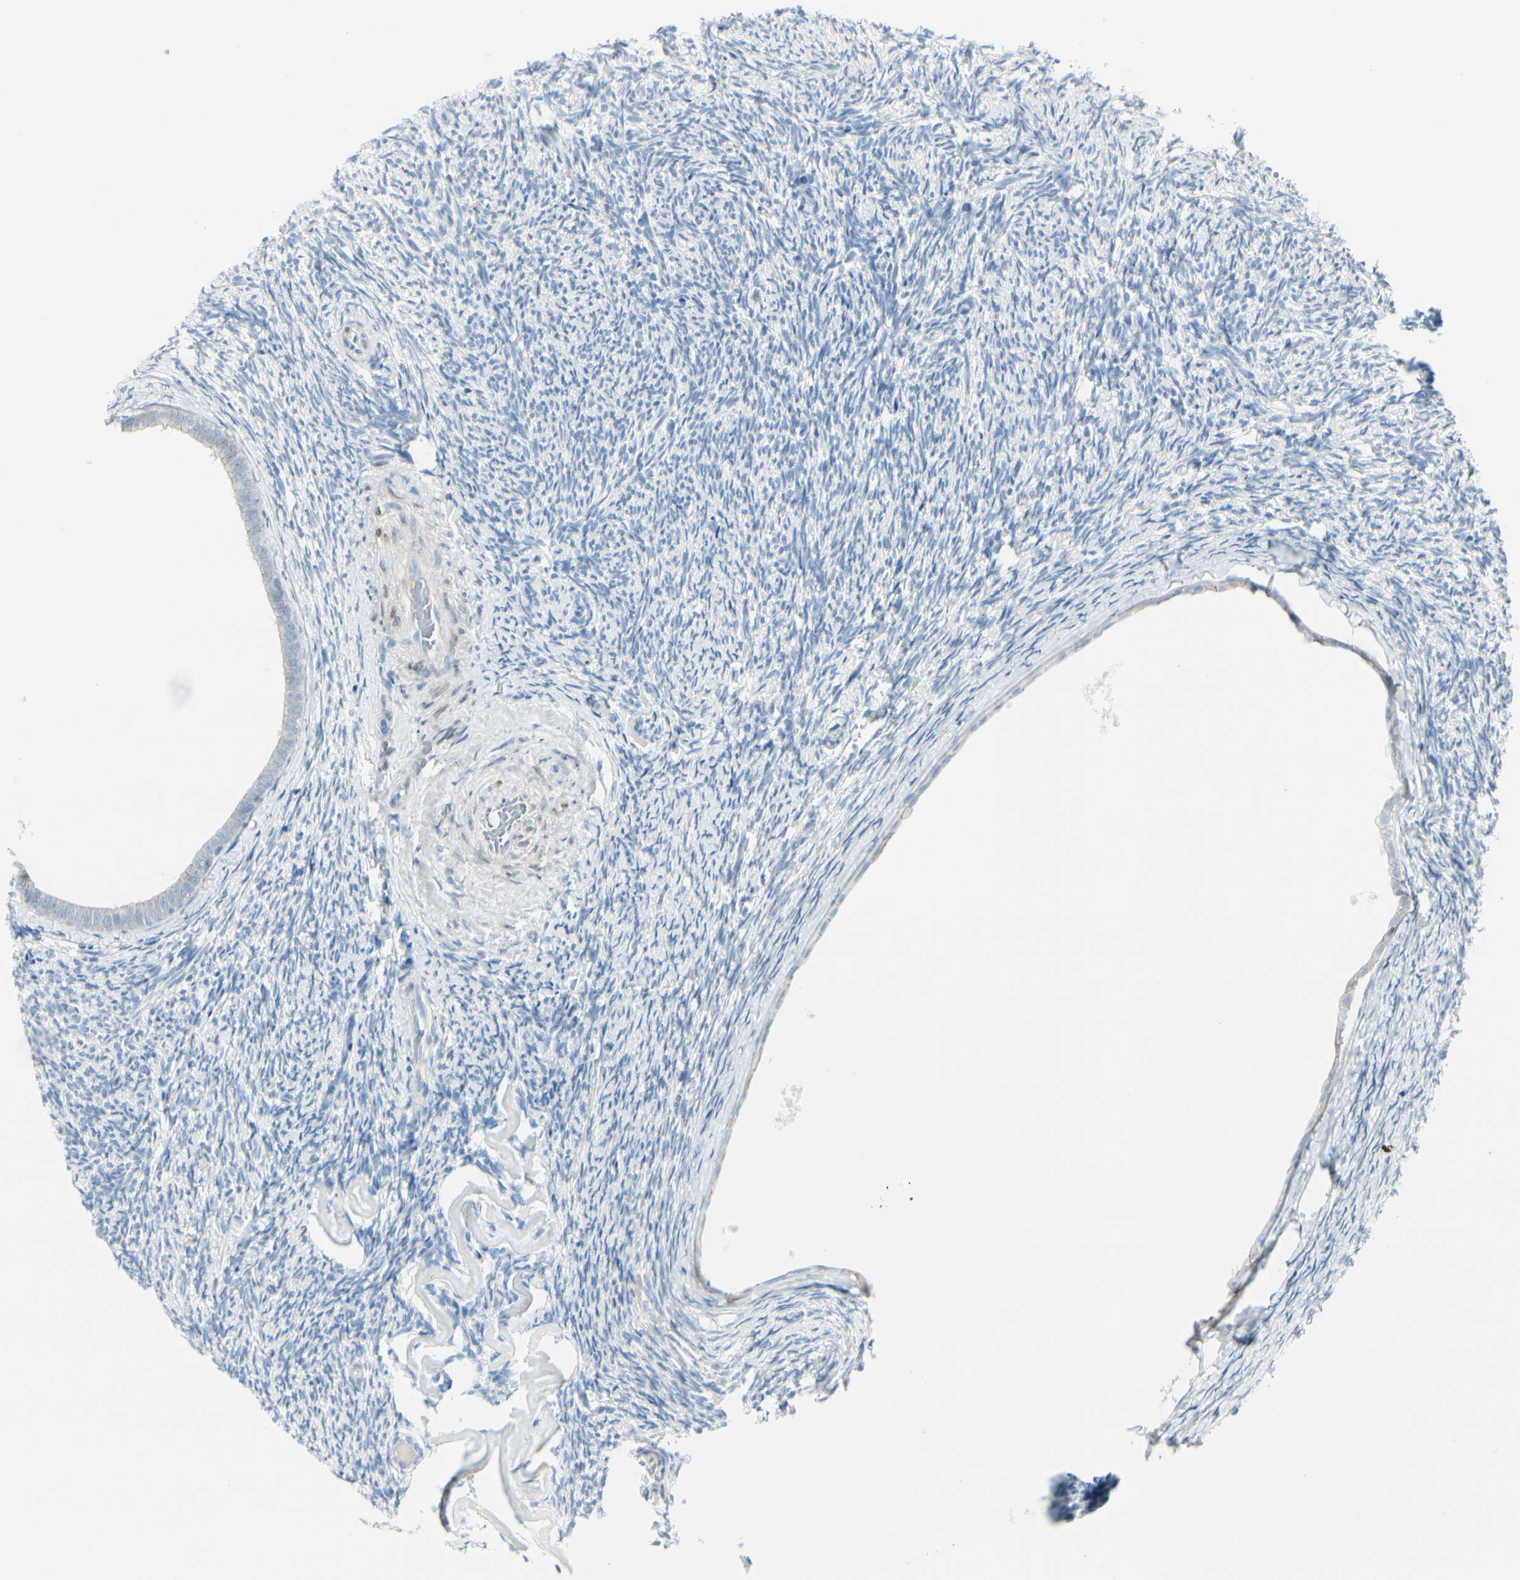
{"staining": {"intensity": "negative", "quantity": "none", "location": "none"}, "tissue": "ovary", "cell_type": "Ovarian stroma cells", "image_type": "normal", "snomed": [{"axis": "morphology", "description": "Normal tissue, NOS"}, {"axis": "topography", "description": "Ovary"}], "caption": "Immunohistochemical staining of unremarkable human ovary demonstrates no significant positivity in ovarian stroma cells. (Stains: DAB immunohistochemistry with hematoxylin counter stain, Microscopy: brightfield microscopy at high magnification).", "gene": "CDHR5", "patient": {"sex": "female", "age": 60}}